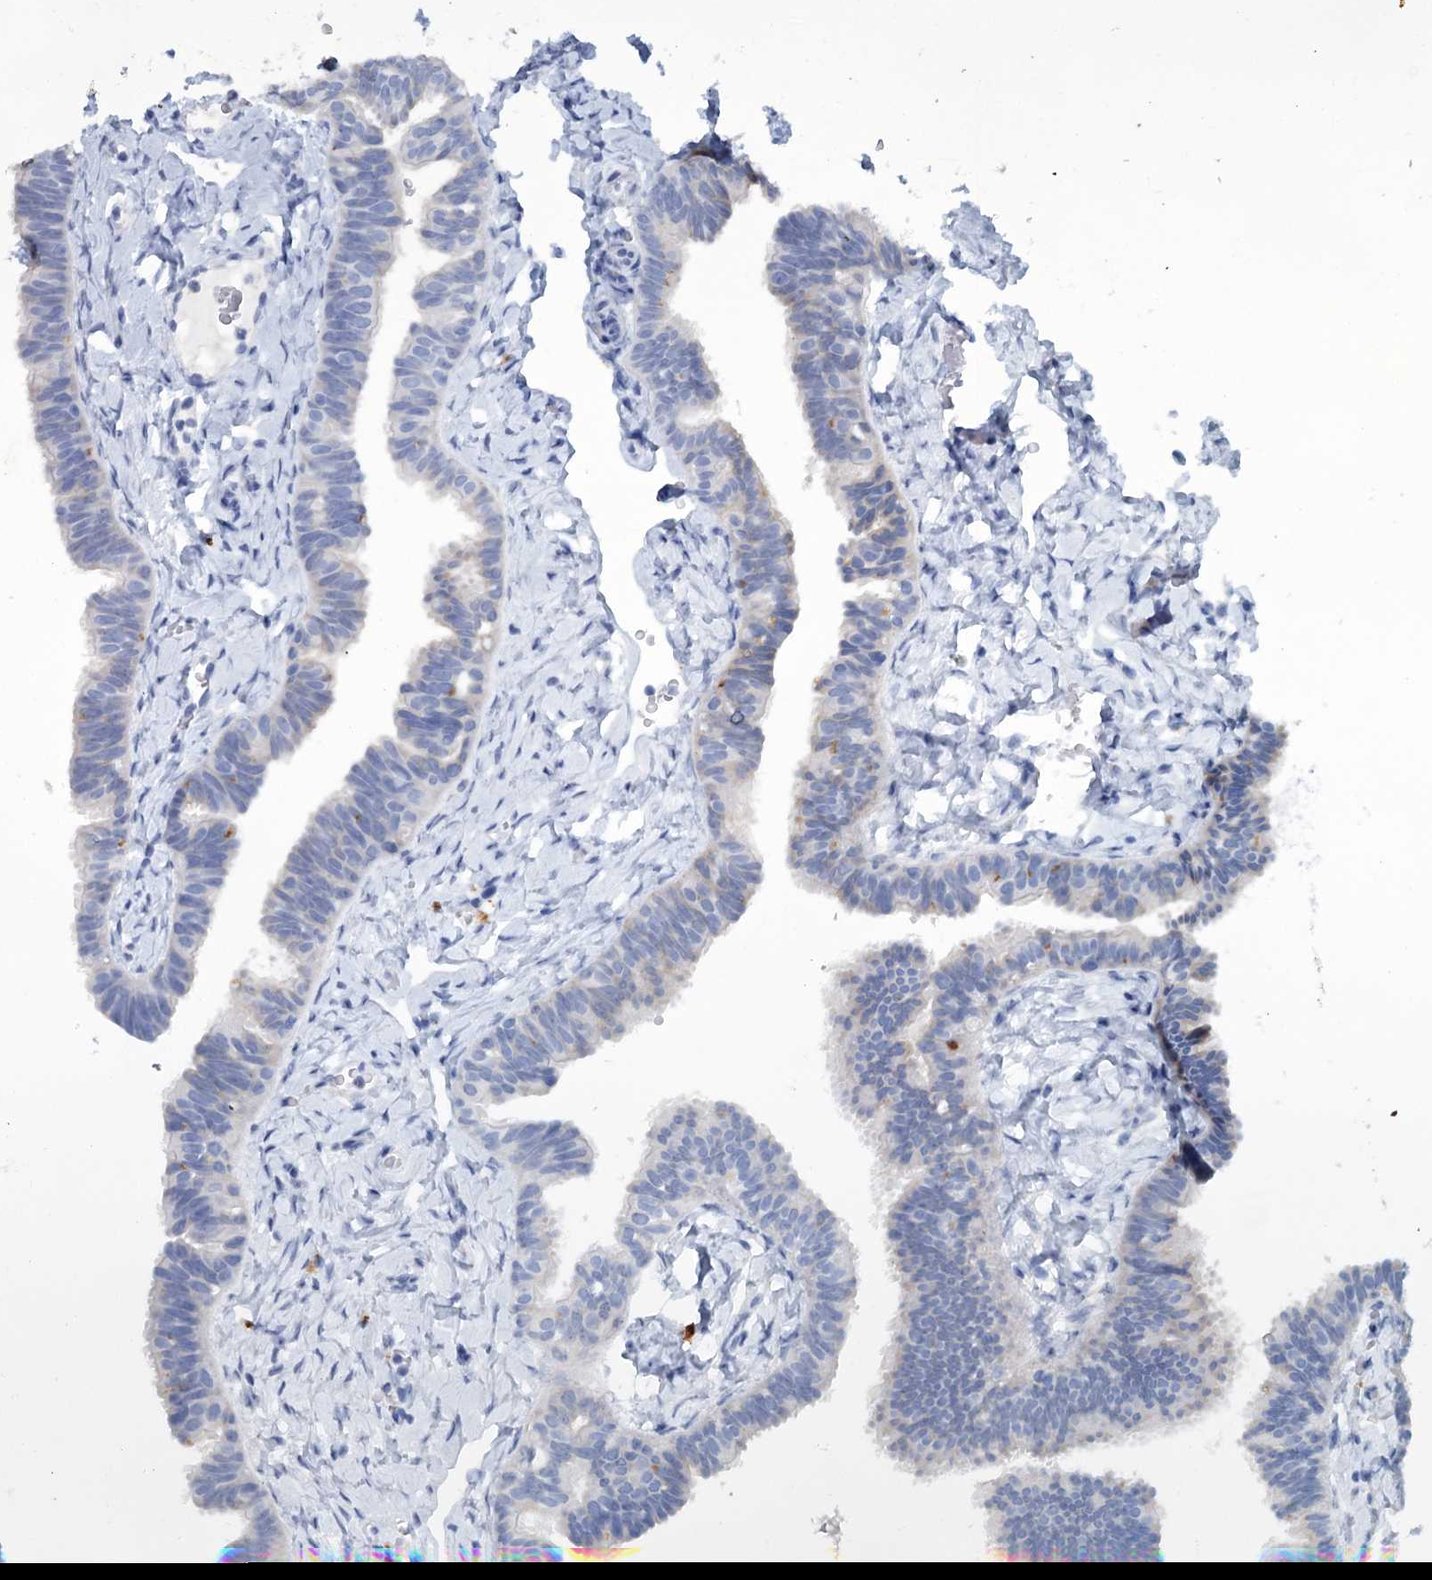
{"staining": {"intensity": "negative", "quantity": "none", "location": "none"}, "tissue": "fallopian tube", "cell_type": "Glandular cells", "image_type": "normal", "snomed": [{"axis": "morphology", "description": "Normal tissue, NOS"}, {"axis": "topography", "description": "Fallopian tube"}], "caption": "Immunohistochemistry of normal human fallopian tube exhibits no expression in glandular cells.", "gene": "METTL7B", "patient": {"sex": "female", "age": 65}}